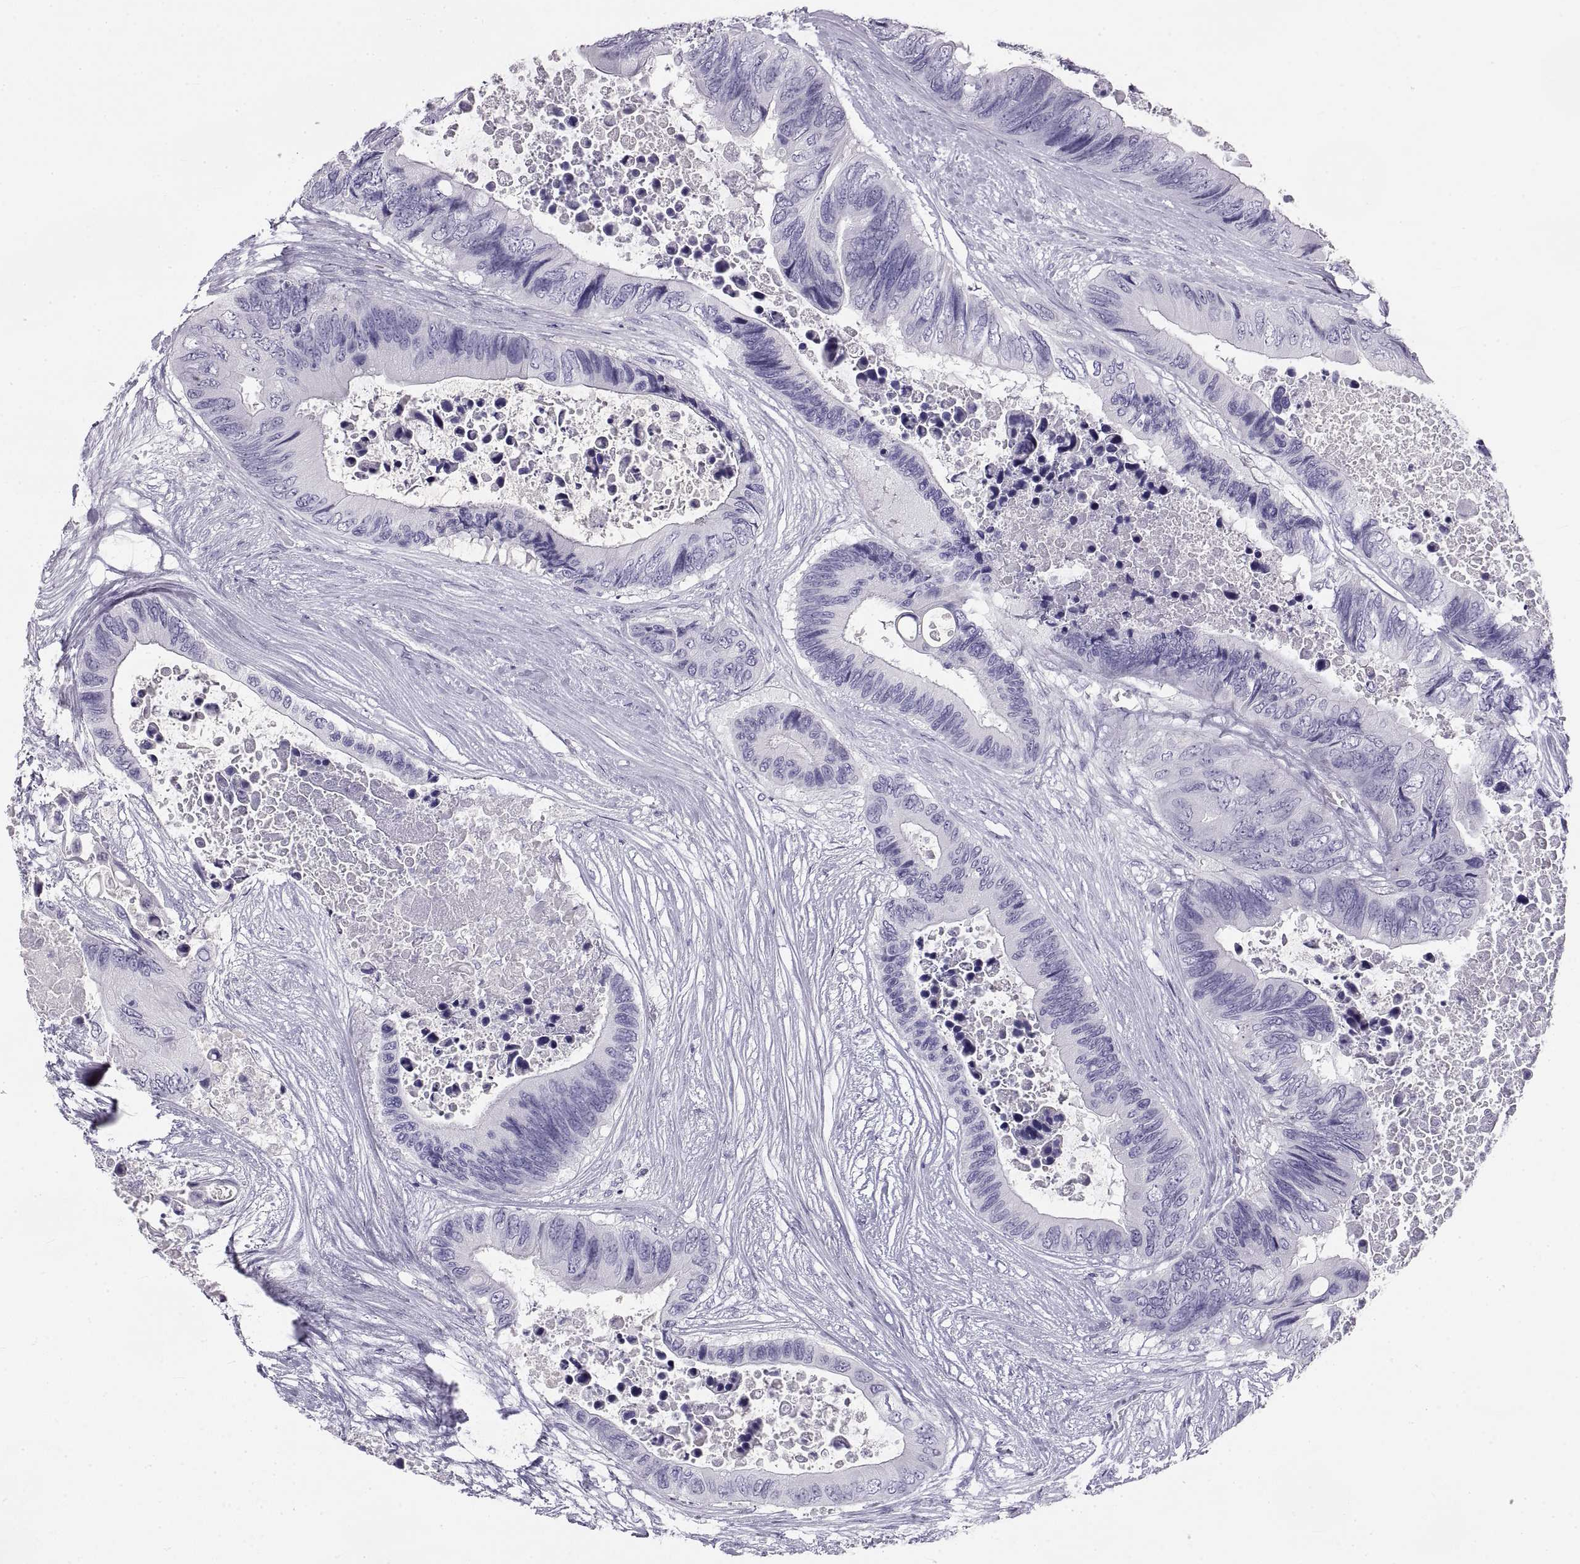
{"staining": {"intensity": "negative", "quantity": "none", "location": "none"}, "tissue": "colorectal cancer", "cell_type": "Tumor cells", "image_type": "cancer", "snomed": [{"axis": "morphology", "description": "Adenocarcinoma, NOS"}, {"axis": "topography", "description": "Rectum"}], "caption": "High power microscopy photomicrograph of an immunohistochemistry (IHC) micrograph of adenocarcinoma (colorectal), revealing no significant expression in tumor cells. (DAB (3,3'-diaminobenzidine) IHC visualized using brightfield microscopy, high magnification).", "gene": "RLBP1", "patient": {"sex": "male", "age": 63}}